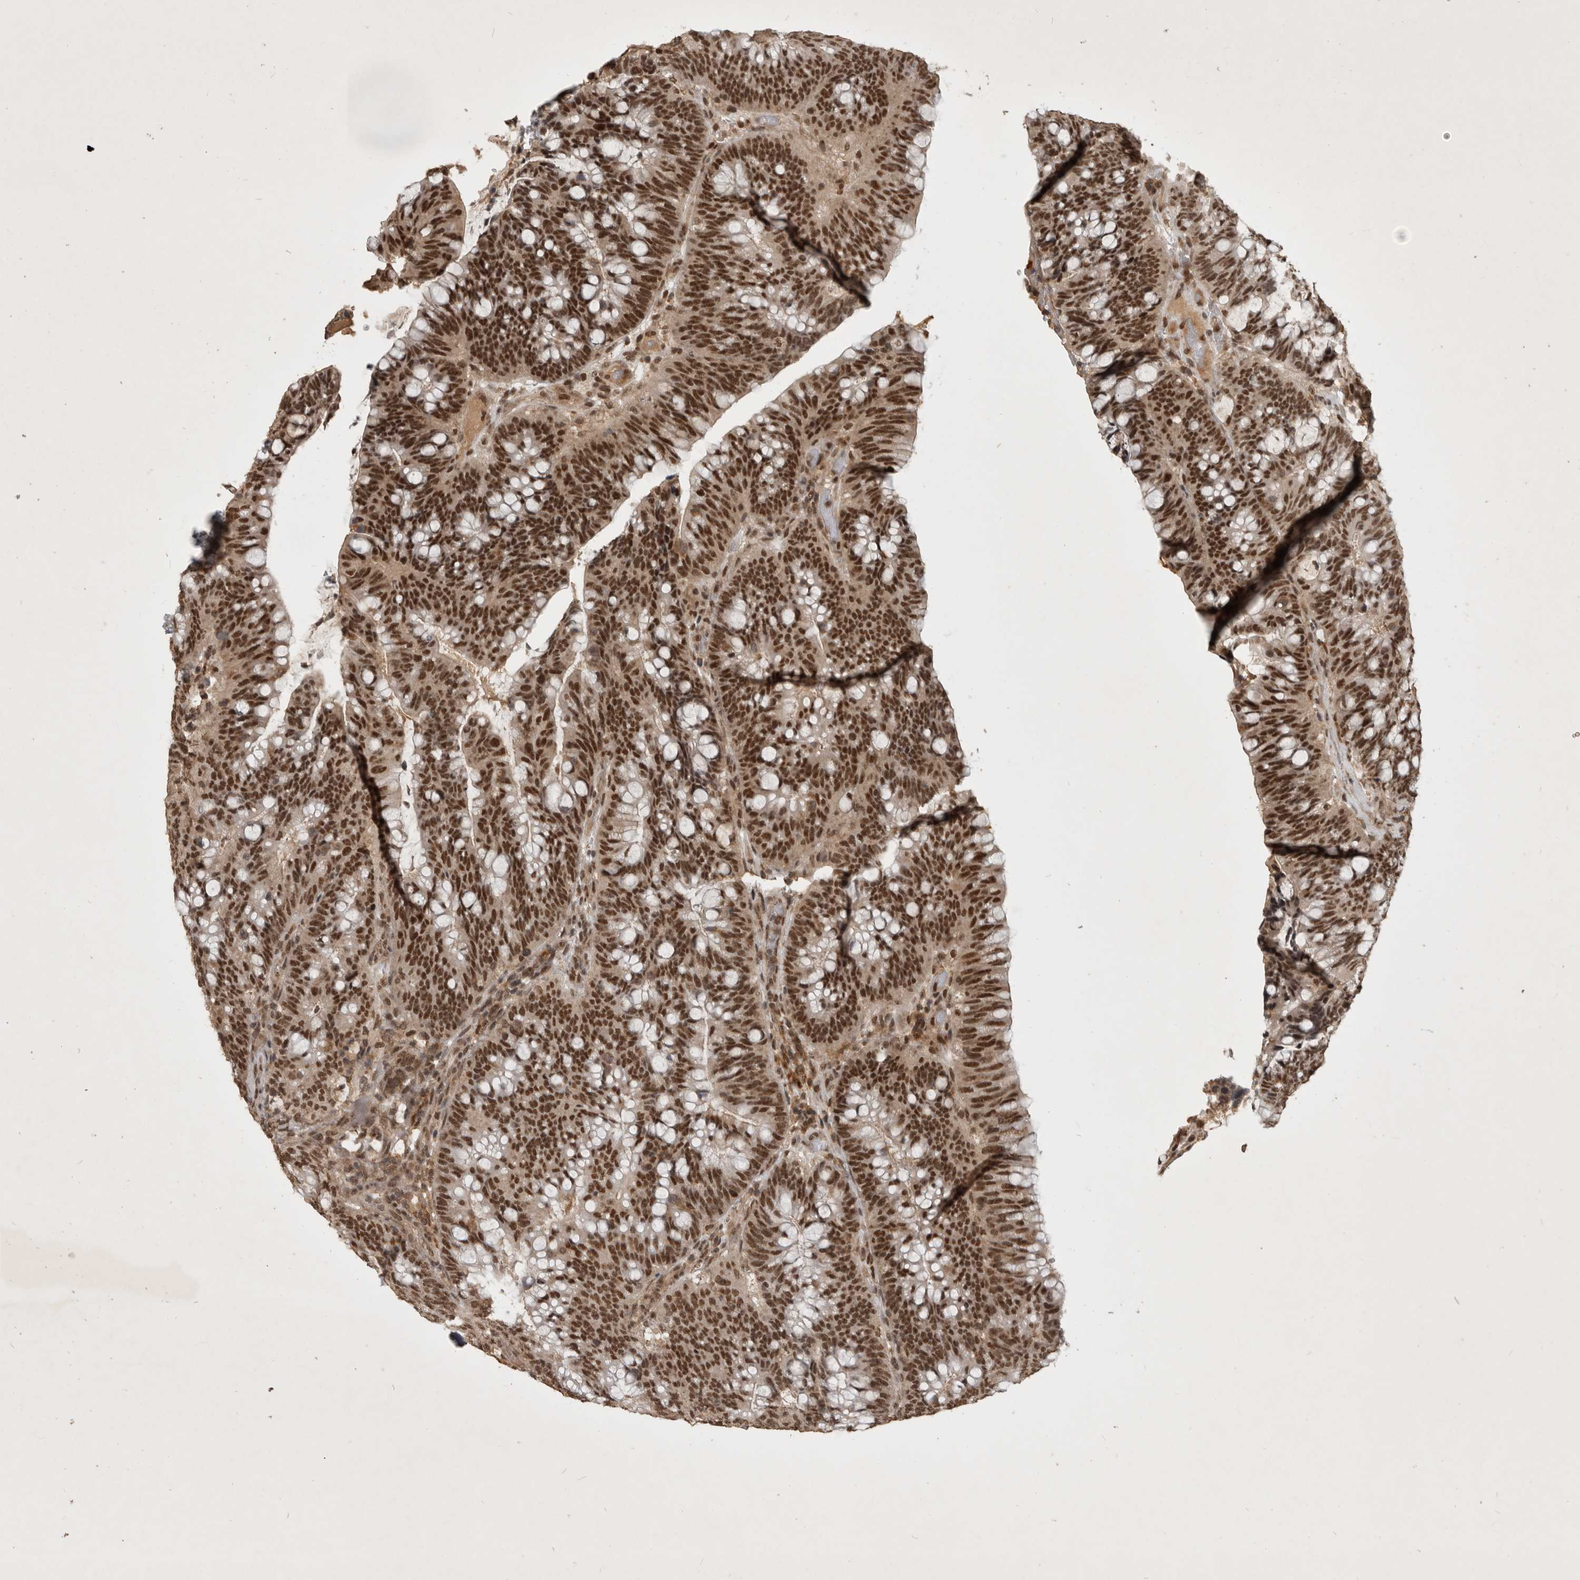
{"staining": {"intensity": "strong", "quantity": ">75%", "location": "nuclear"}, "tissue": "colorectal cancer", "cell_type": "Tumor cells", "image_type": "cancer", "snomed": [{"axis": "morphology", "description": "Adenocarcinoma, NOS"}, {"axis": "topography", "description": "Colon"}], "caption": "Immunohistochemistry (IHC) micrograph of adenocarcinoma (colorectal) stained for a protein (brown), which shows high levels of strong nuclear expression in approximately >75% of tumor cells.", "gene": "CBLL1", "patient": {"sex": "female", "age": 66}}